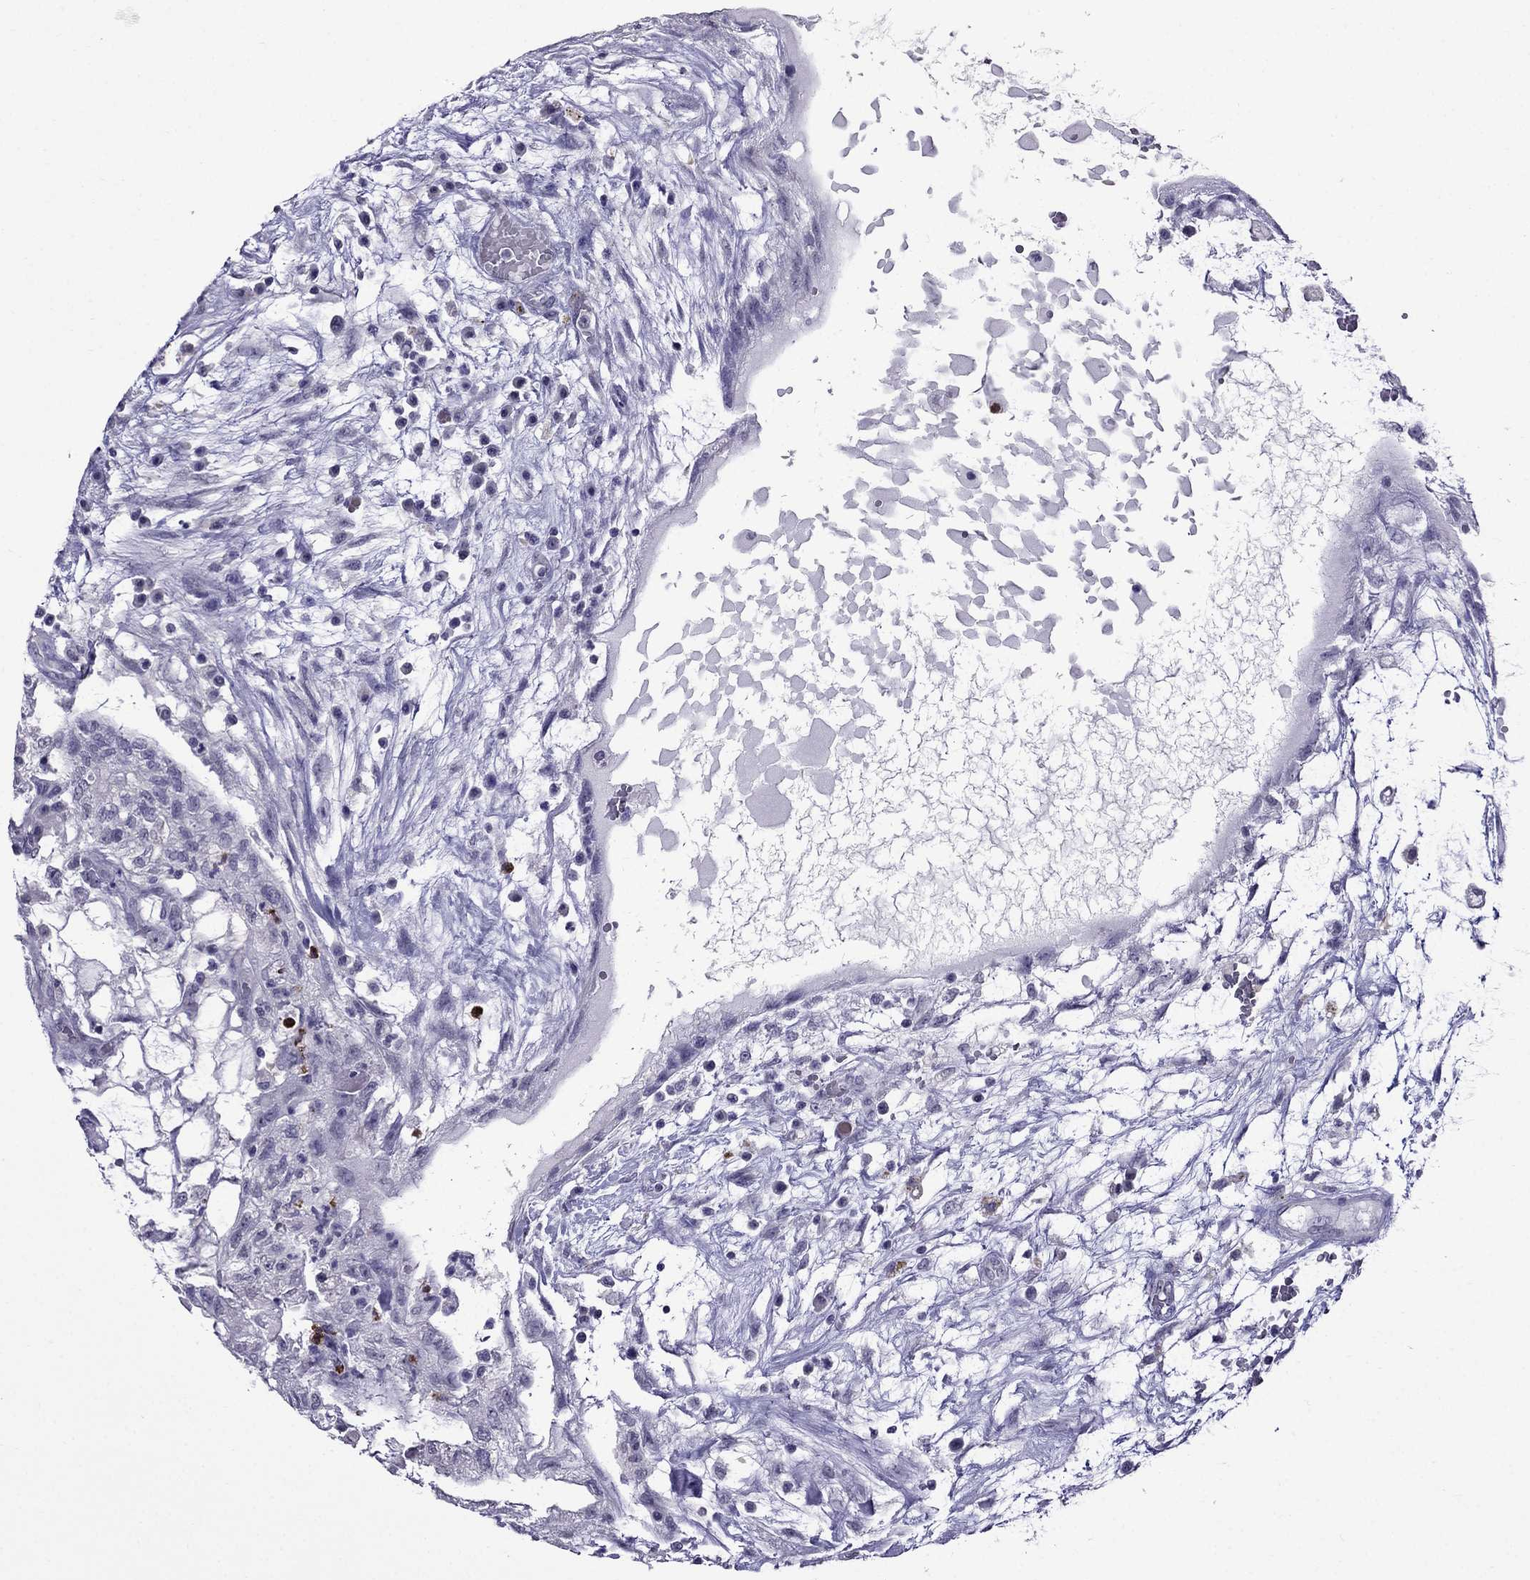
{"staining": {"intensity": "negative", "quantity": "none", "location": "none"}, "tissue": "testis cancer", "cell_type": "Tumor cells", "image_type": "cancer", "snomed": [{"axis": "morphology", "description": "Normal tissue, NOS"}, {"axis": "morphology", "description": "Carcinoma, Embryonal, NOS"}, {"axis": "topography", "description": "Testis"}, {"axis": "topography", "description": "Epididymis"}], "caption": "Human embryonal carcinoma (testis) stained for a protein using IHC shows no staining in tumor cells.", "gene": "OLFM4", "patient": {"sex": "male", "age": 32}}